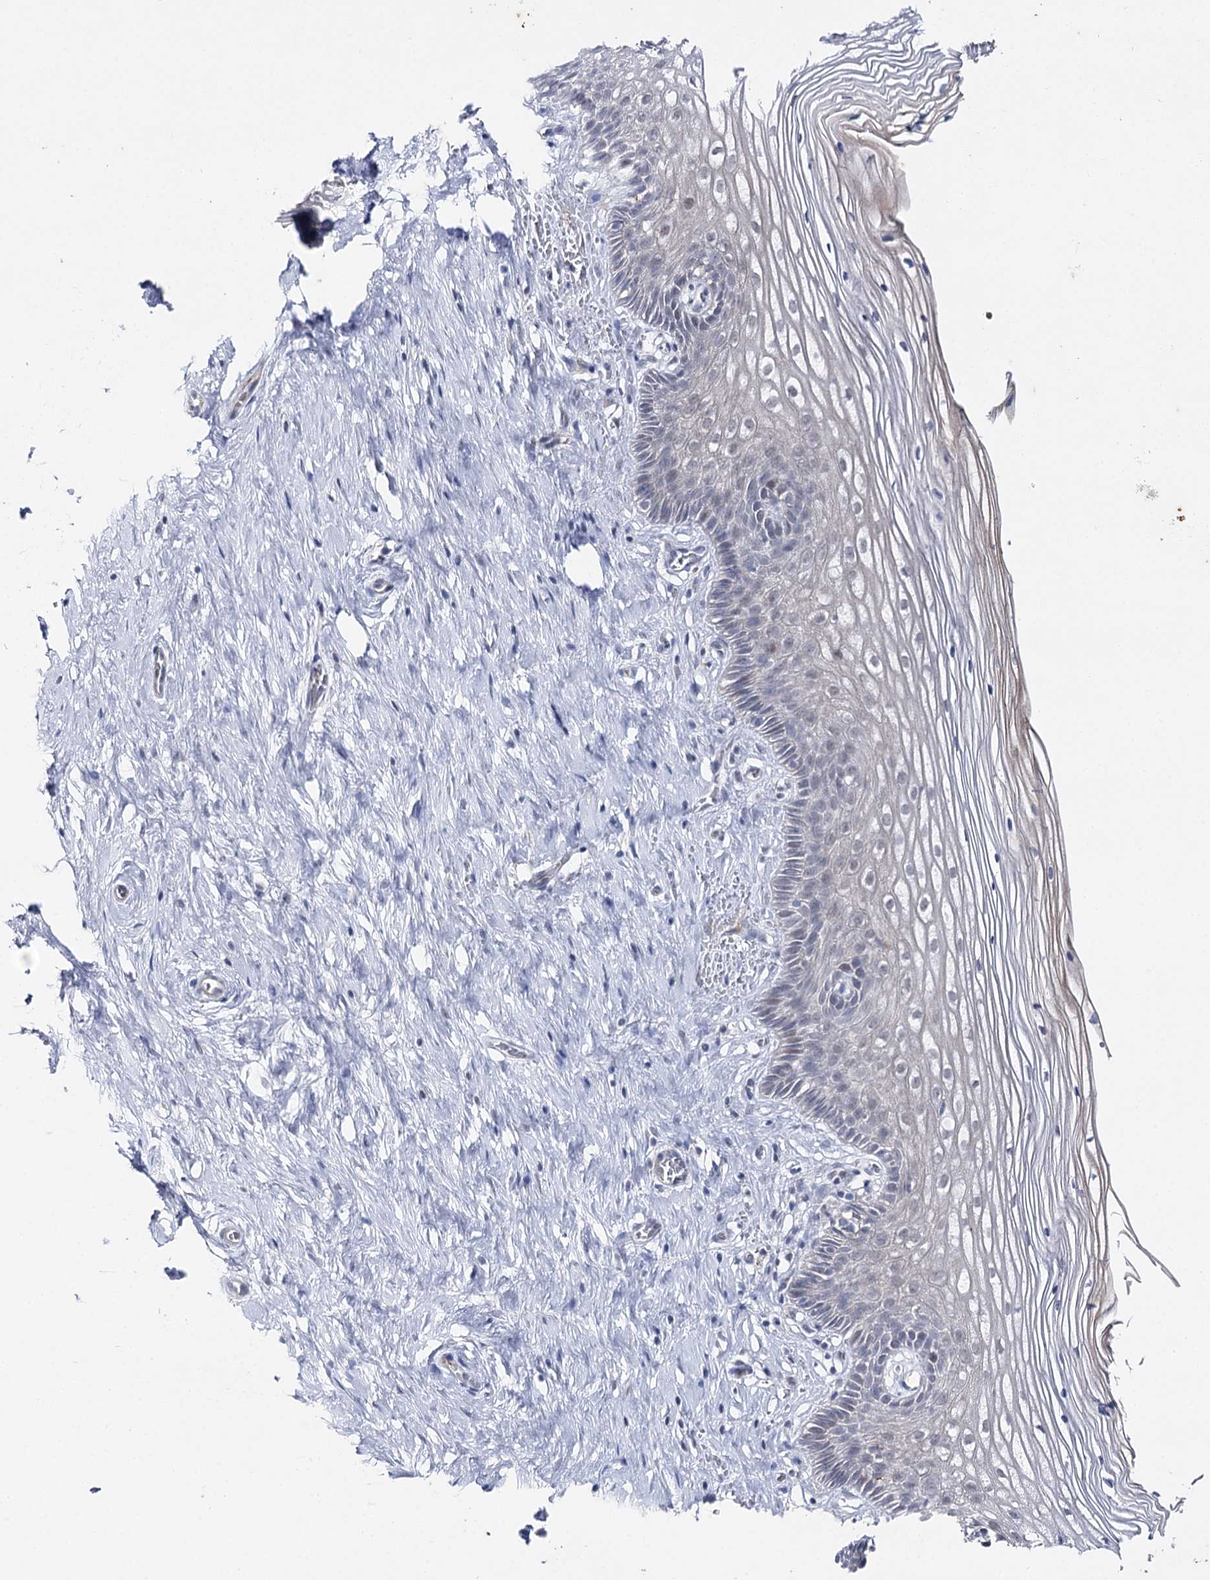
{"staining": {"intensity": "negative", "quantity": "none", "location": "none"}, "tissue": "cervix", "cell_type": "Glandular cells", "image_type": "normal", "snomed": [{"axis": "morphology", "description": "Normal tissue, NOS"}, {"axis": "topography", "description": "Cervix"}], "caption": "Immunohistochemistry photomicrograph of unremarkable human cervix stained for a protein (brown), which displays no positivity in glandular cells.", "gene": "AGXT2", "patient": {"sex": "female", "age": 33}}